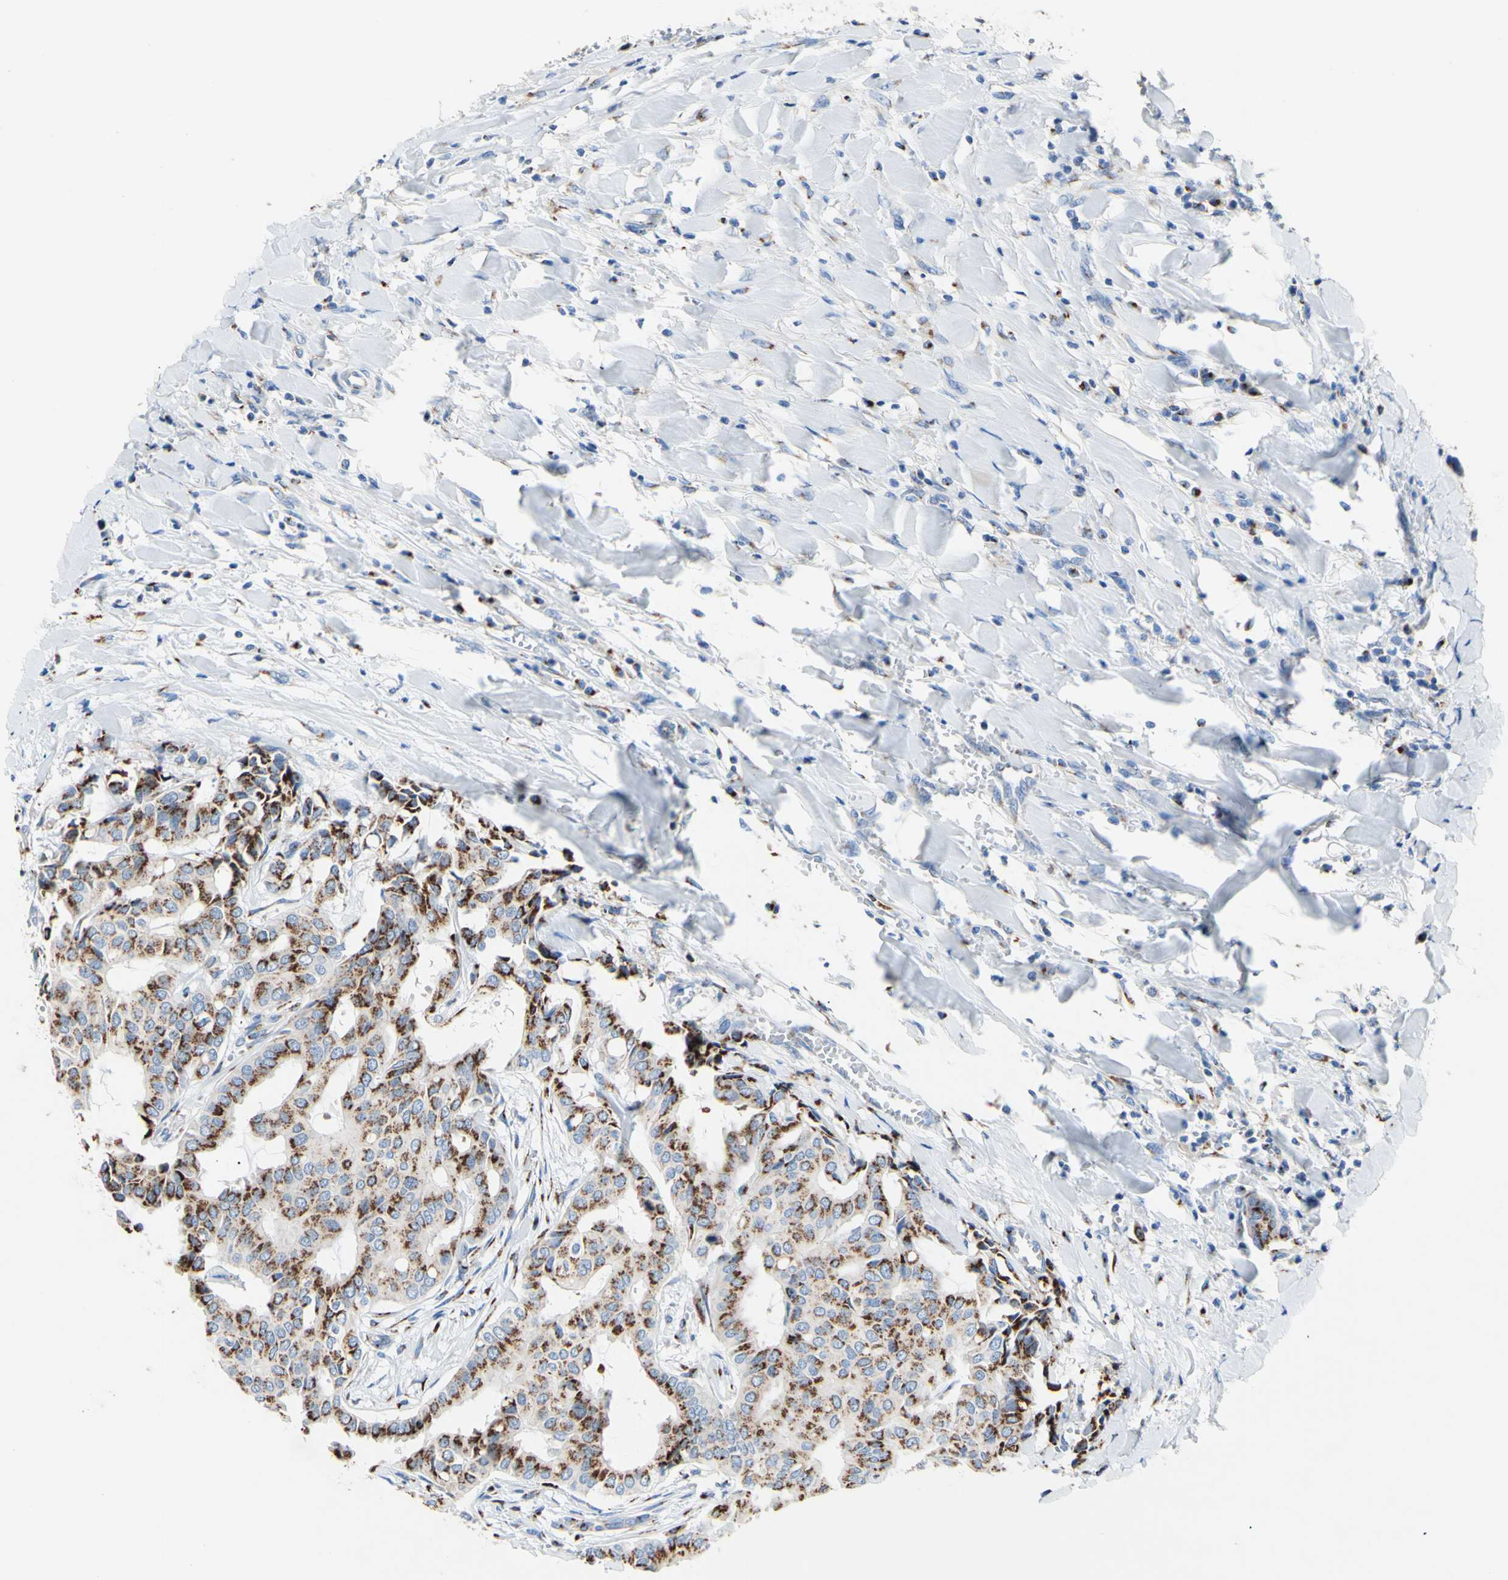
{"staining": {"intensity": "moderate", "quantity": ">75%", "location": "cytoplasmic/membranous"}, "tissue": "head and neck cancer", "cell_type": "Tumor cells", "image_type": "cancer", "snomed": [{"axis": "morphology", "description": "Adenocarcinoma, NOS"}, {"axis": "topography", "description": "Salivary gland"}, {"axis": "topography", "description": "Head-Neck"}], "caption": "Head and neck adenocarcinoma tissue reveals moderate cytoplasmic/membranous staining in about >75% of tumor cells, visualized by immunohistochemistry. (IHC, brightfield microscopy, high magnification).", "gene": "GALNT2", "patient": {"sex": "female", "age": 59}}